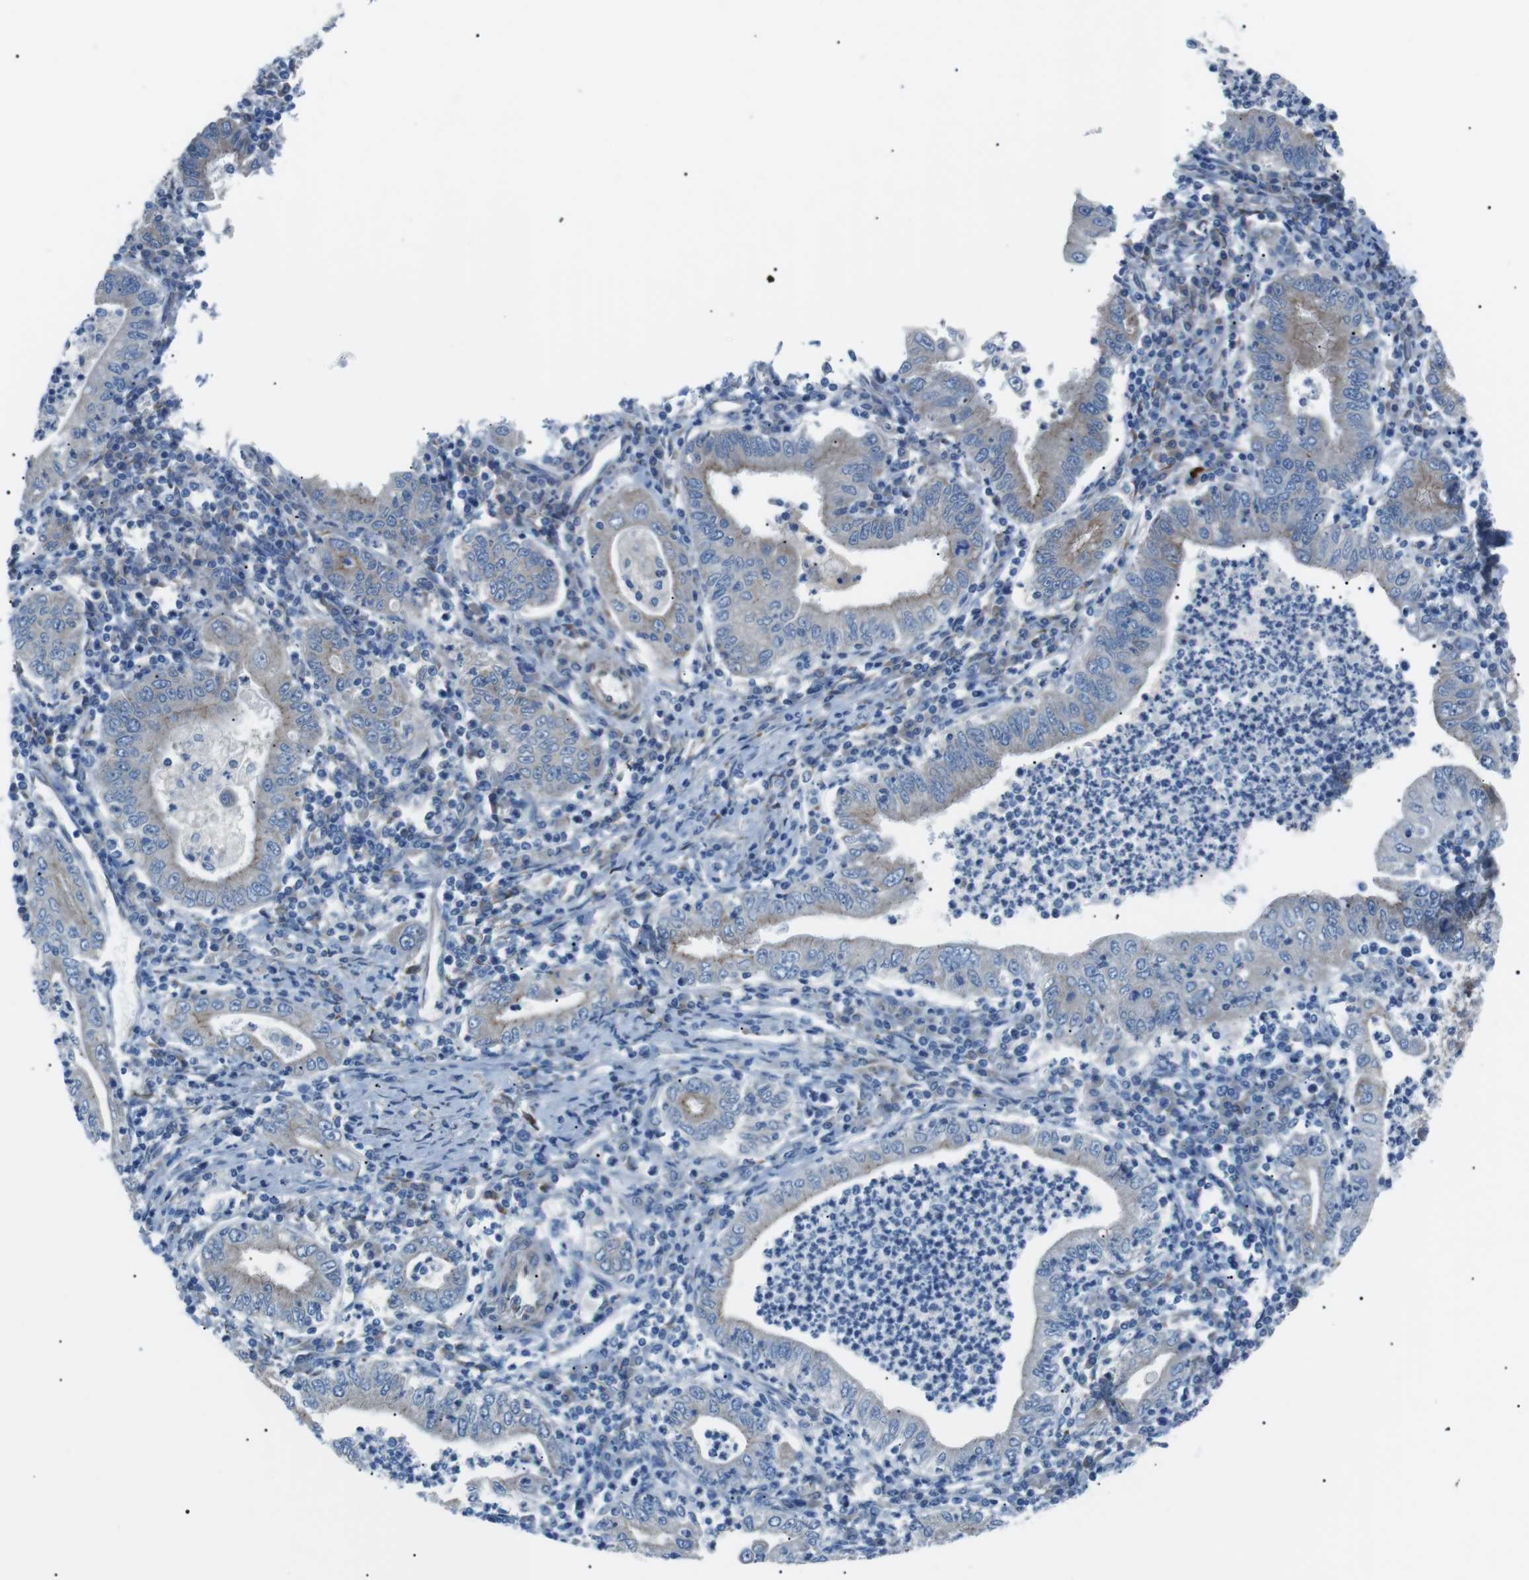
{"staining": {"intensity": "negative", "quantity": "none", "location": "none"}, "tissue": "stomach cancer", "cell_type": "Tumor cells", "image_type": "cancer", "snomed": [{"axis": "morphology", "description": "Normal tissue, NOS"}, {"axis": "morphology", "description": "Adenocarcinoma, NOS"}, {"axis": "topography", "description": "Esophagus"}, {"axis": "topography", "description": "Stomach, upper"}, {"axis": "topography", "description": "Peripheral nerve tissue"}], "caption": "This is an immunohistochemistry image of human stomach cancer (adenocarcinoma). There is no expression in tumor cells.", "gene": "MTARC2", "patient": {"sex": "male", "age": 62}}